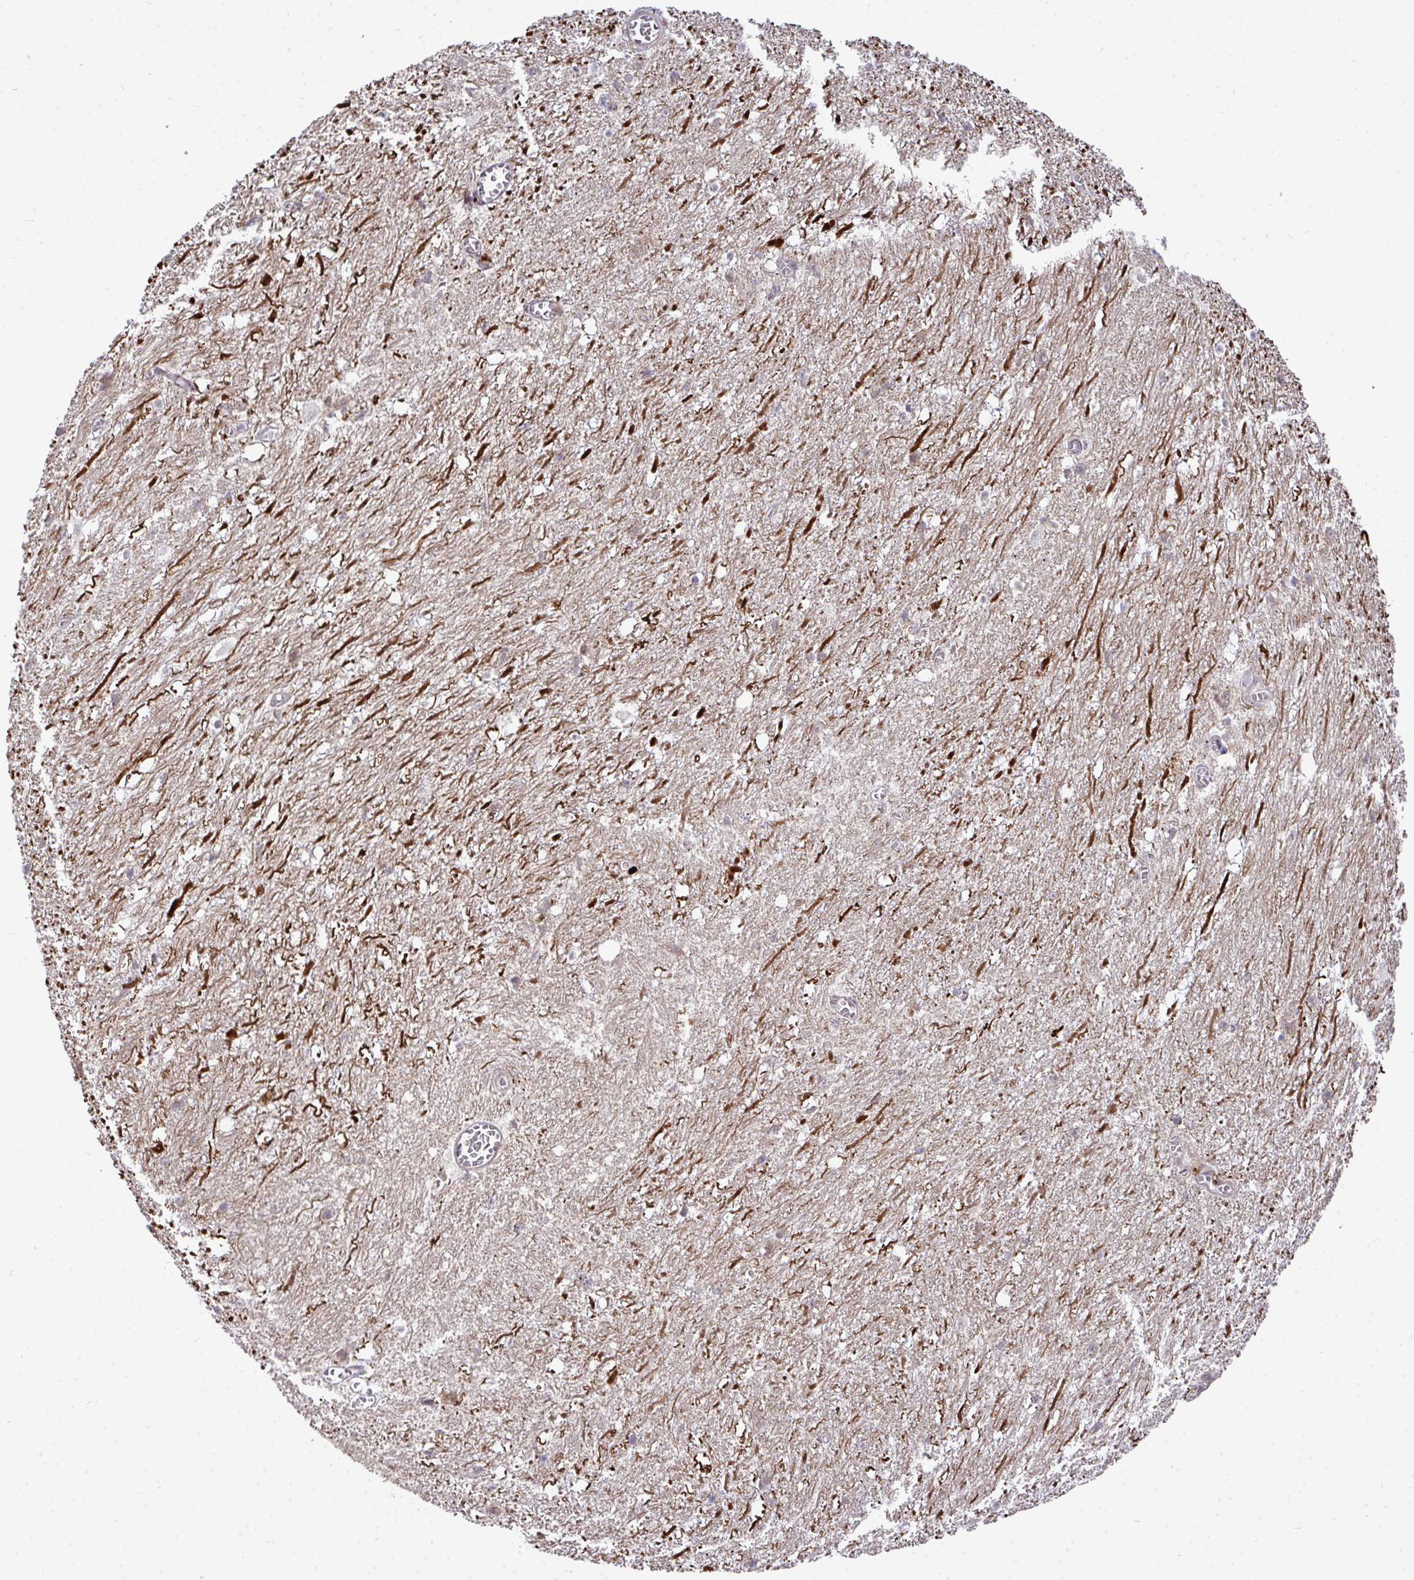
{"staining": {"intensity": "weak", "quantity": "25%-75%", "location": "cytoplasmic/membranous"}, "tissue": "hippocampus", "cell_type": "Glial cells", "image_type": "normal", "snomed": [{"axis": "morphology", "description": "Normal tissue, NOS"}, {"axis": "topography", "description": "Hippocampus"}], "caption": "Glial cells show low levels of weak cytoplasmic/membranous expression in approximately 25%-75% of cells in normal human hippocampus.", "gene": "TRIM44", "patient": {"sex": "female", "age": 52}}